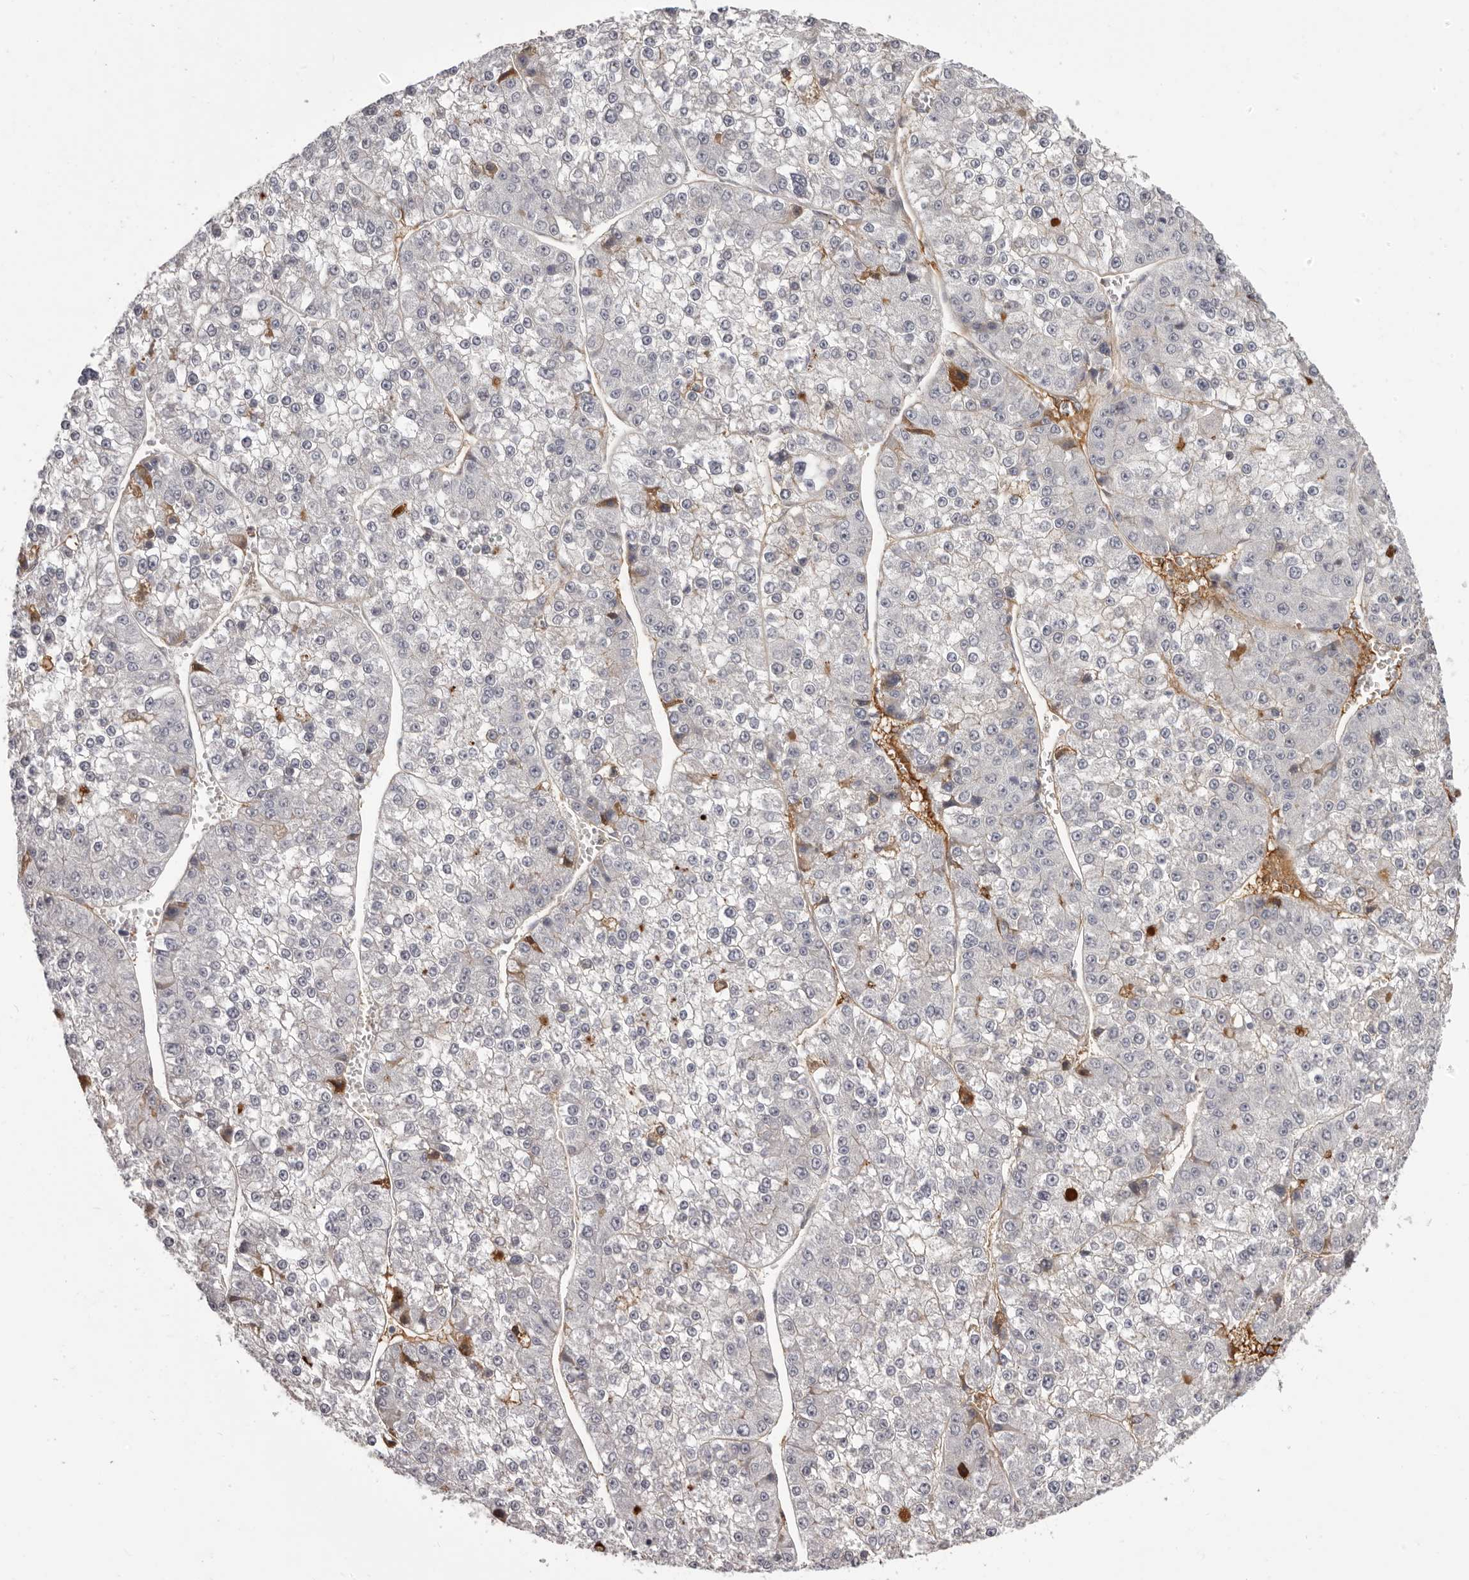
{"staining": {"intensity": "negative", "quantity": "none", "location": "none"}, "tissue": "liver cancer", "cell_type": "Tumor cells", "image_type": "cancer", "snomed": [{"axis": "morphology", "description": "Carcinoma, Hepatocellular, NOS"}, {"axis": "topography", "description": "Liver"}], "caption": "Immunohistochemistry histopathology image of neoplastic tissue: human liver hepatocellular carcinoma stained with DAB shows no significant protein expression in tumor cells. (Brightfield microscopy of DAB immunohistochemistry at high magnification).", "gene": "OTUD3", "patient": {"sex": "female", "age": 73}}